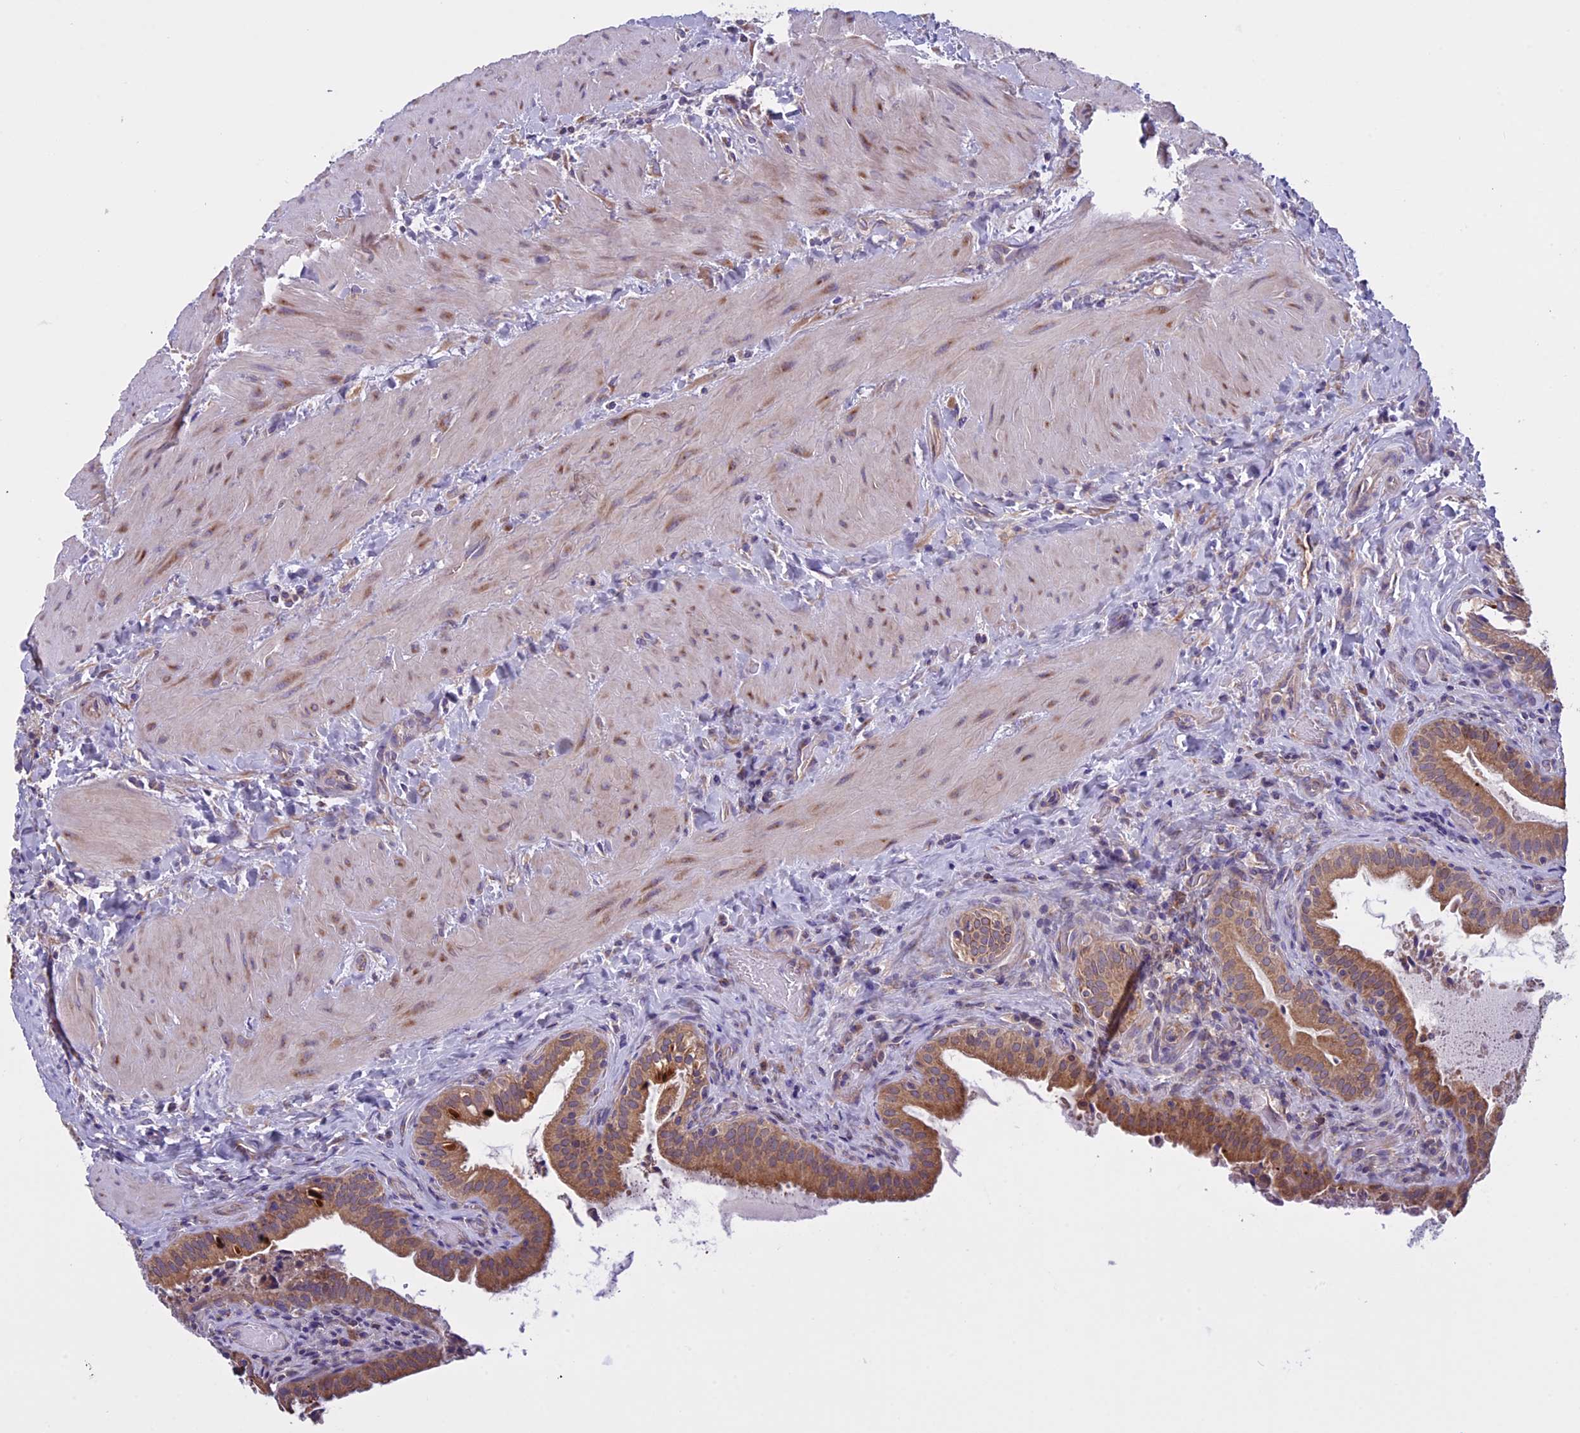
{"staining": {"intensity": "moderate", "quantity": ">75%", "location": "cytoplasmic/membranous"}, "tissue": "gallbladder", "cell_type": "Glandular cells", "image_type": "normal", "snomed": [{"axis": "morphology", "description": "Normal tissue, NOS"}, {"axis": "topography", "description": "Gallbladder"}], "caption": "A medium amount of moderate cytoplasmic/membranous staining is appreciated in about >75% of glandular cells in normal gallbladder. (DAB IHC with brightfield microscopy, high magnification).", "gene": "DCTN5", "patient": {"sex": "male", "age": 24}}